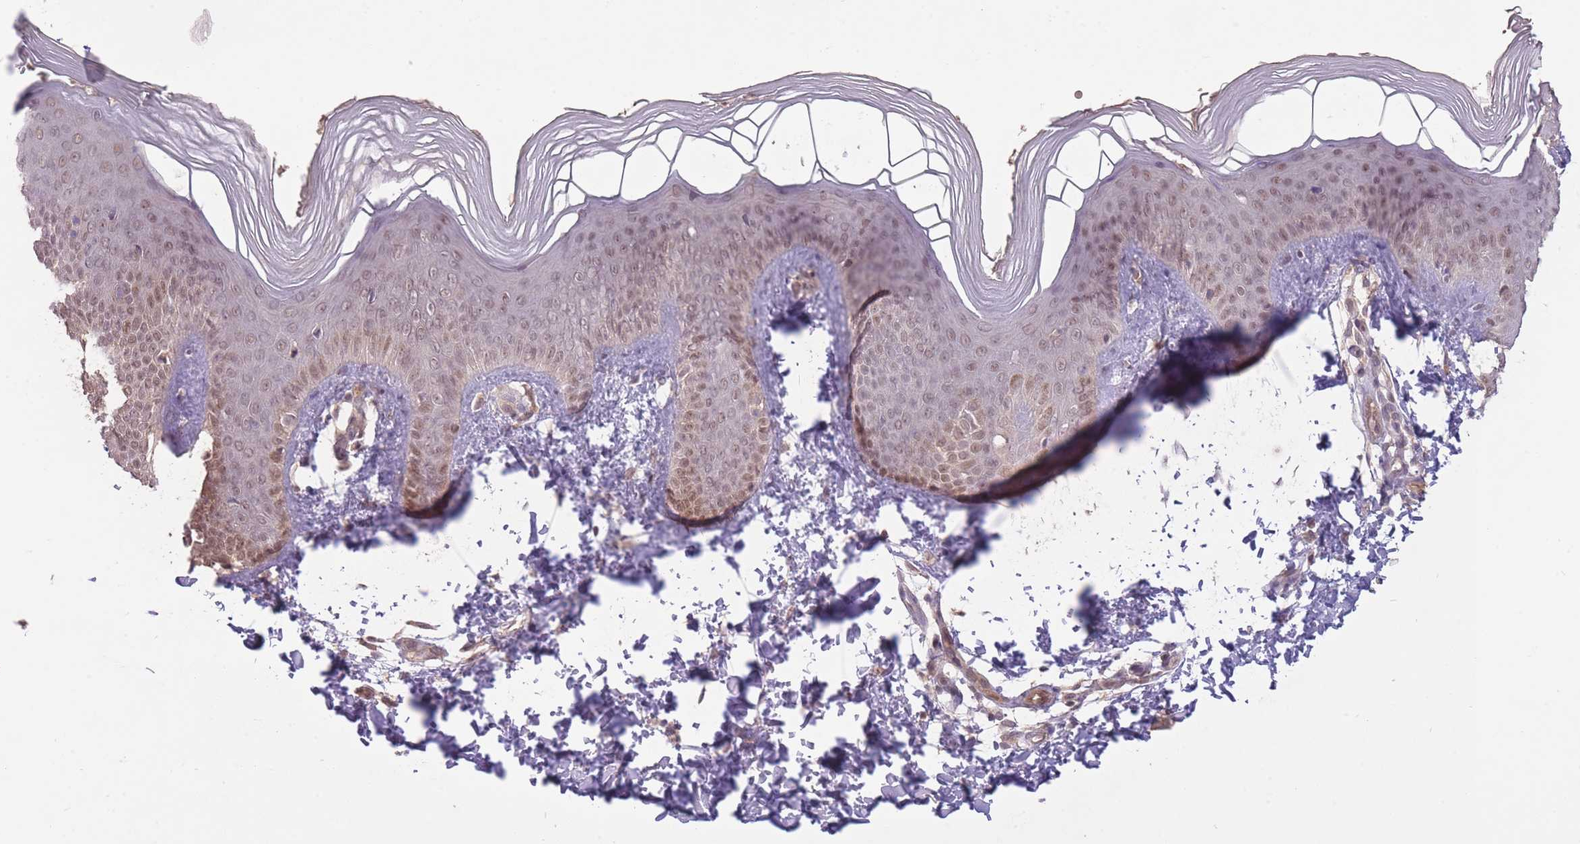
{"staining": {"intensity": "moderate", "quantity": "25%-75%", "location": "nuclear"}, "tissue": "skin", "cell_type": "Epidermal cells", "image_type": "normal", "snomed": [{"axis": "morphology", "description": "Normal tissue, NOS"}, {"axis": "morphology", "description": "Inflammation, NOS"}, {"axis": "topography", "description": "Soft tissue"}, {"axis": "topography", "description": "Anal"}], "caption": "Immunohistochemistry staining of benign skin, which reveals medium levels of moderate nuclear staining in about 25%-75% of epidermal cells indicating moderate nuclear protein staining. The staining was performed using DAB (brown) for protein detection and nuclei were counterstained in hematoxylin (blue).", "gene": "LRATD2", "patient": {"sex": "female", "age": 15}}